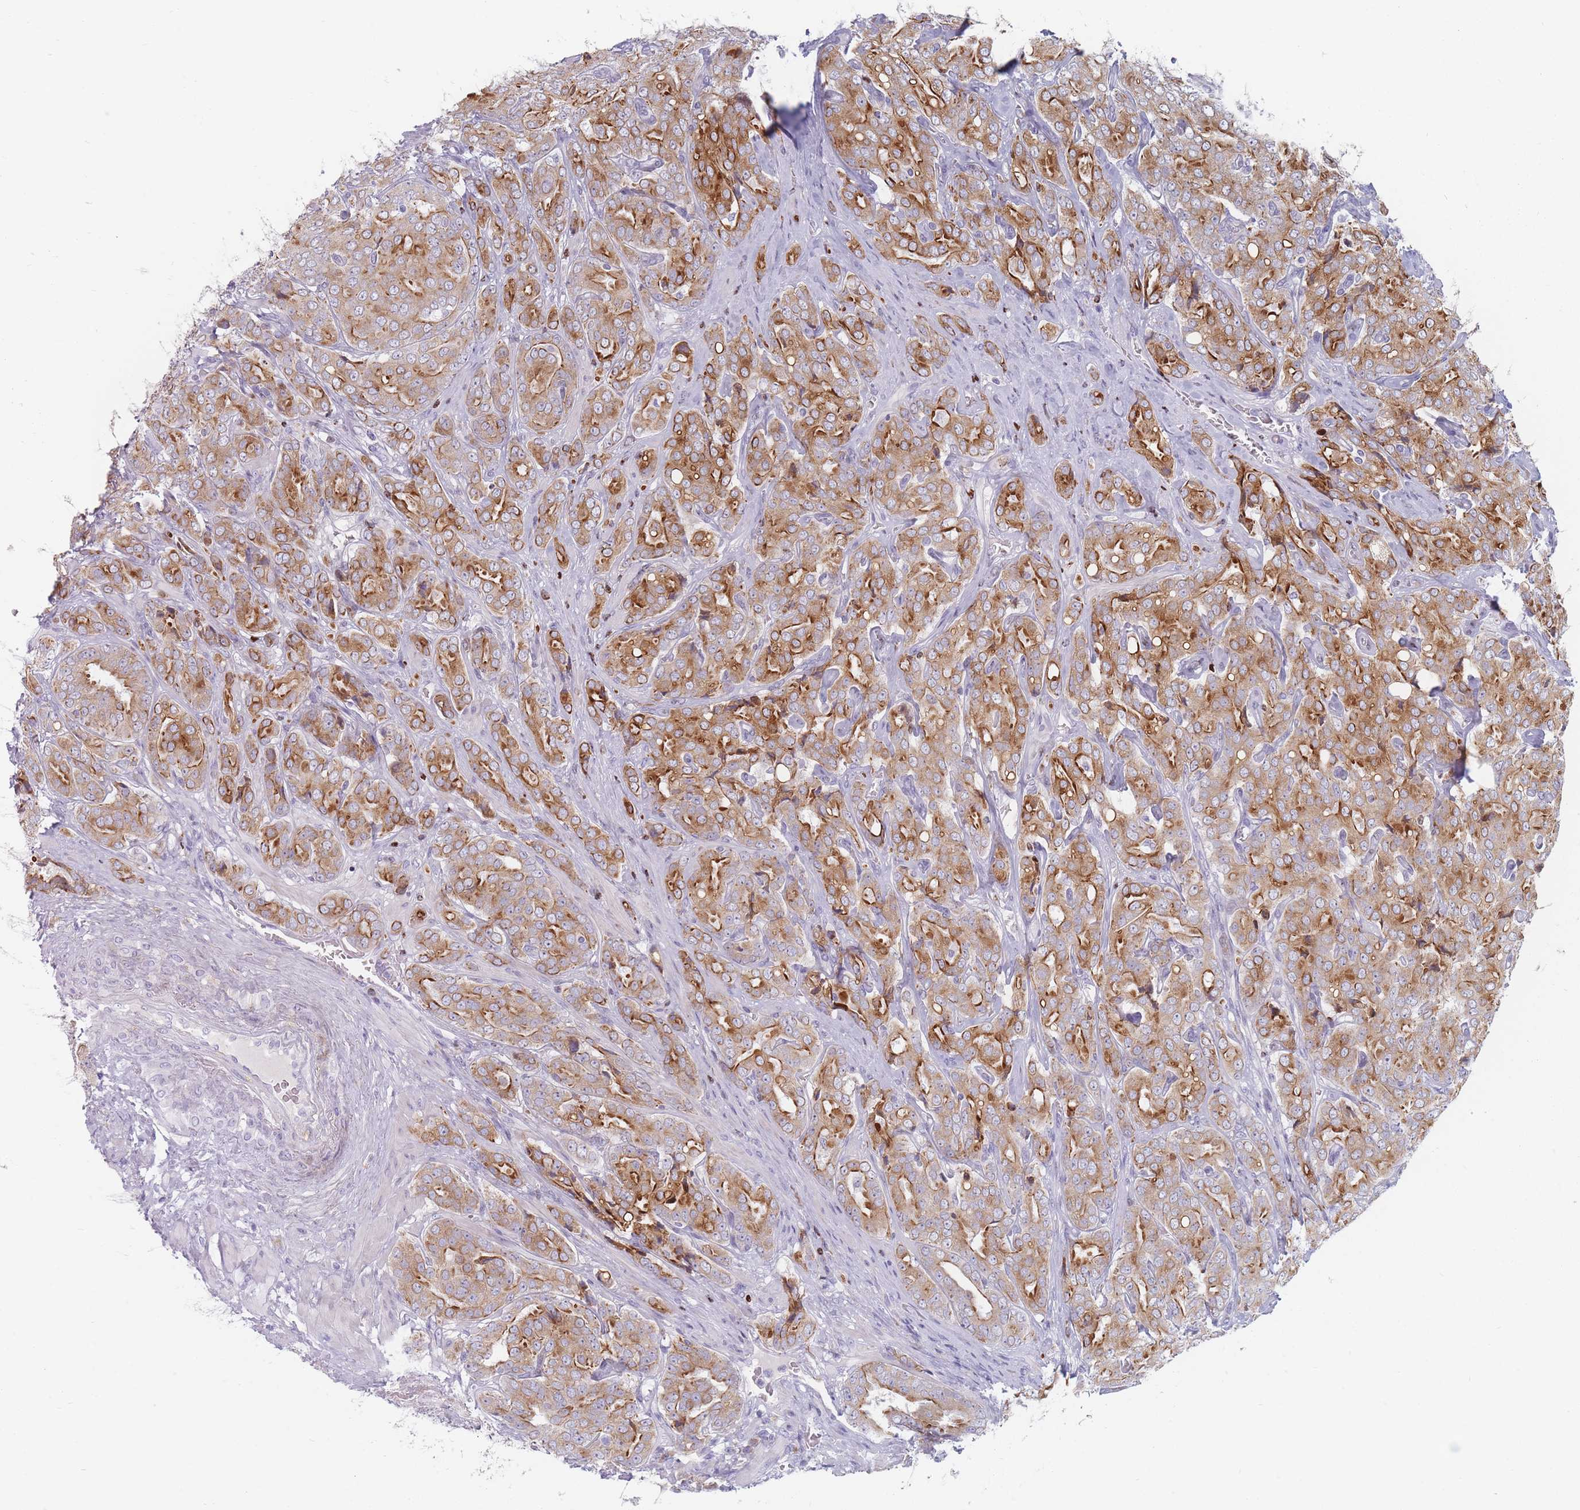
{"staining": {"intensity": "moderate", "quantity": ">75%", "location": "cytoplasmic/membranous"}, "tissue": "prostate cancer", "cell_type": "Tumor cells", "image_type": "cancer", "snomed": [{"axis": "morphology", "description": "Adenocarcinoma, High grade"}, {"axis": "topography", "description": "Prostate"}], "caption": "Protein staining of adenocarcinoma (high-grade) (prostate) tissue demonstrates moderate cytoplasmic/membranous expression in about >75% of tumor cells.", "gene": "SPATS1", "patient": {"sex": "male", "age": 68}}